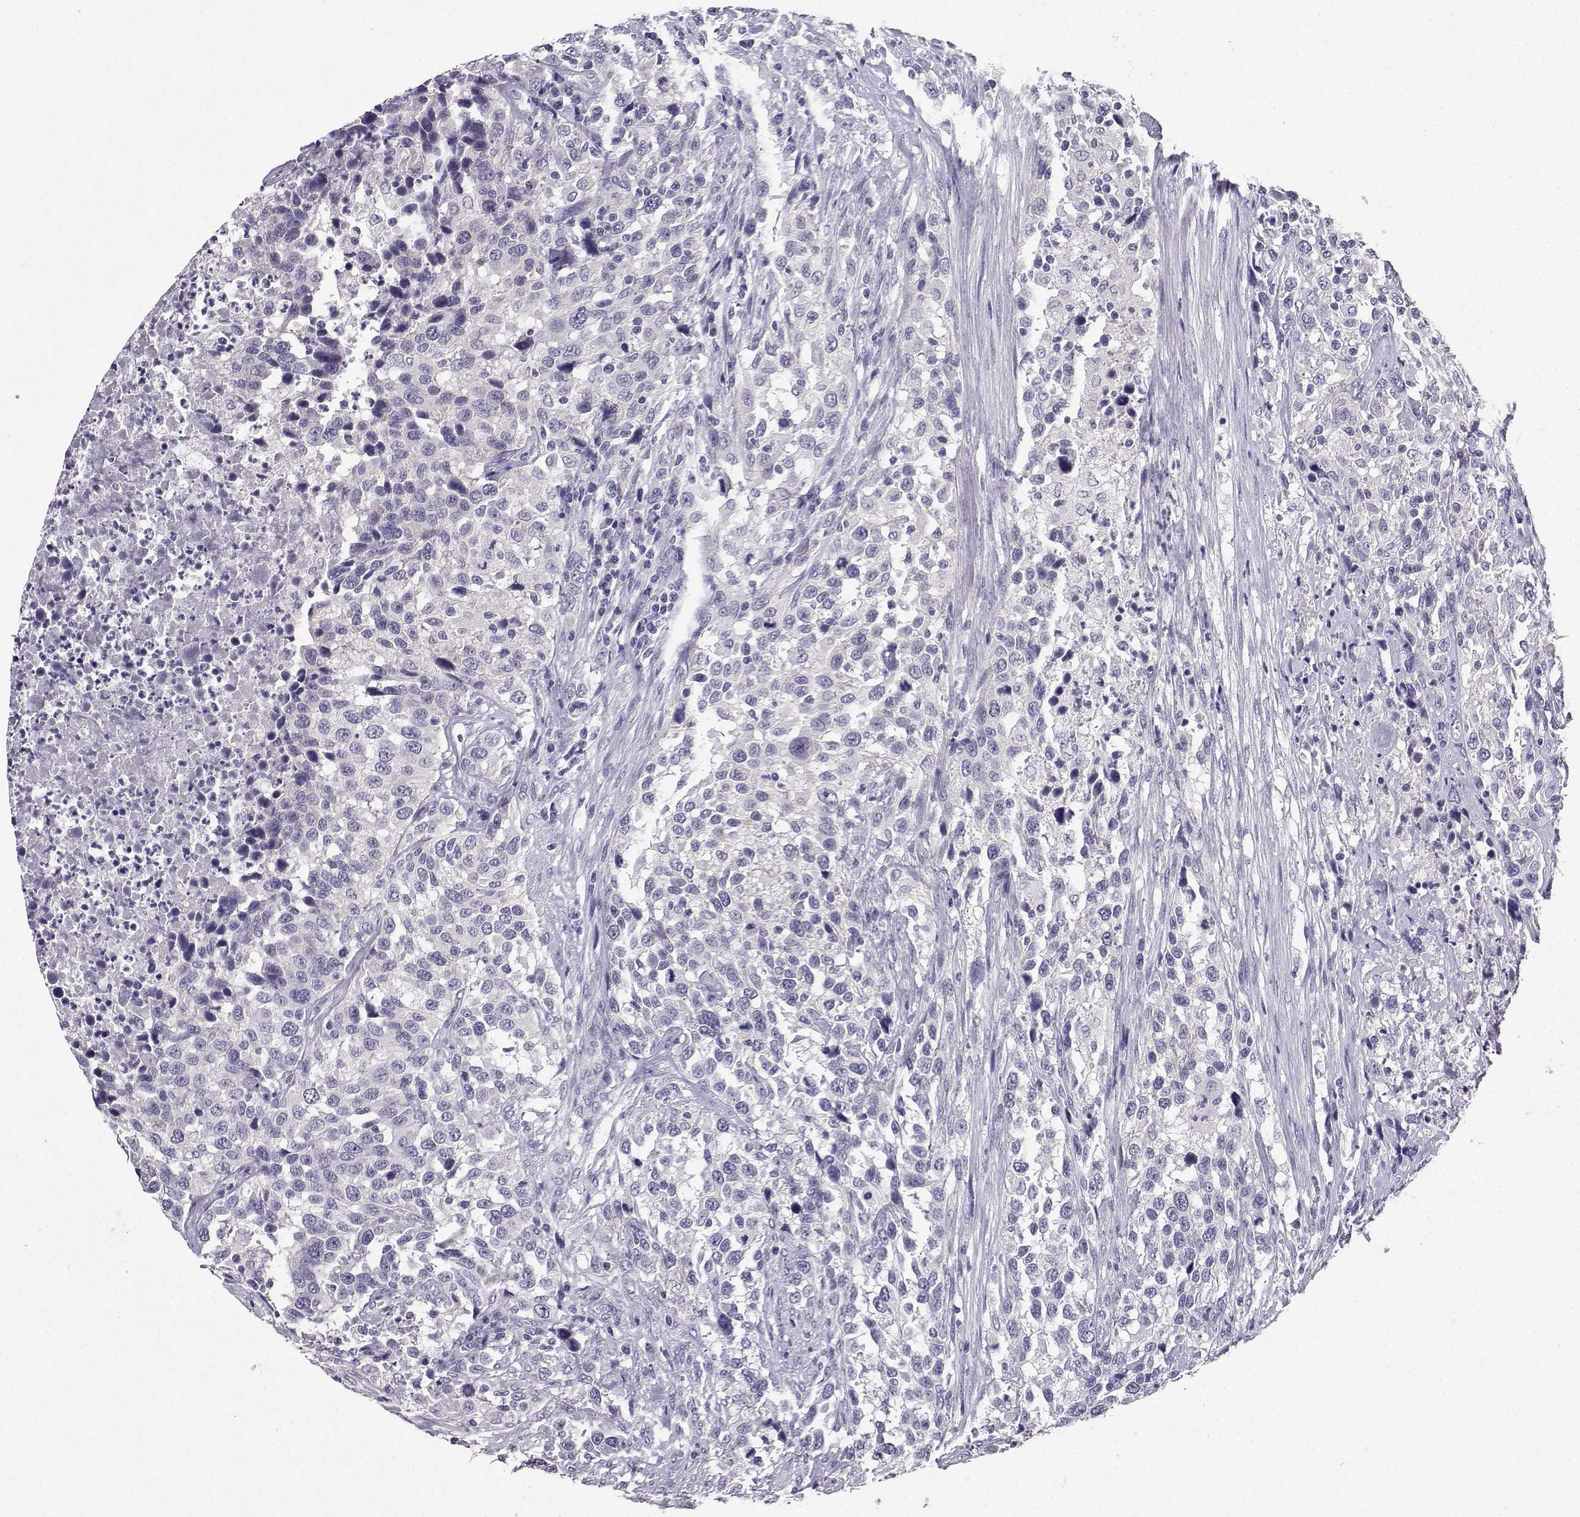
{"staining": {"intensity": "negative", "quantity": "none", "location": "none"}, "tissue": "urothelial cancer", "cell_type": "Tumor cells", "image_type": "cancer", "snomed": [{"axis": "morphology", "description": "Urothelial carcinoma, NOS"}, {"axis": "morphology", "description": "Urothelial carcinoma, High grade"}, {"axis": "topography", "description": "Urinary bladder"}], "caption": "High magnification brightfield microscopy of urothelial cancer stained with DAB (brown) and counterstained with hematoxylin (blue): tumor cells show no significant positivity.", "gene": "SPAG11B", "patient": {"sex": "female", "age": 64}}